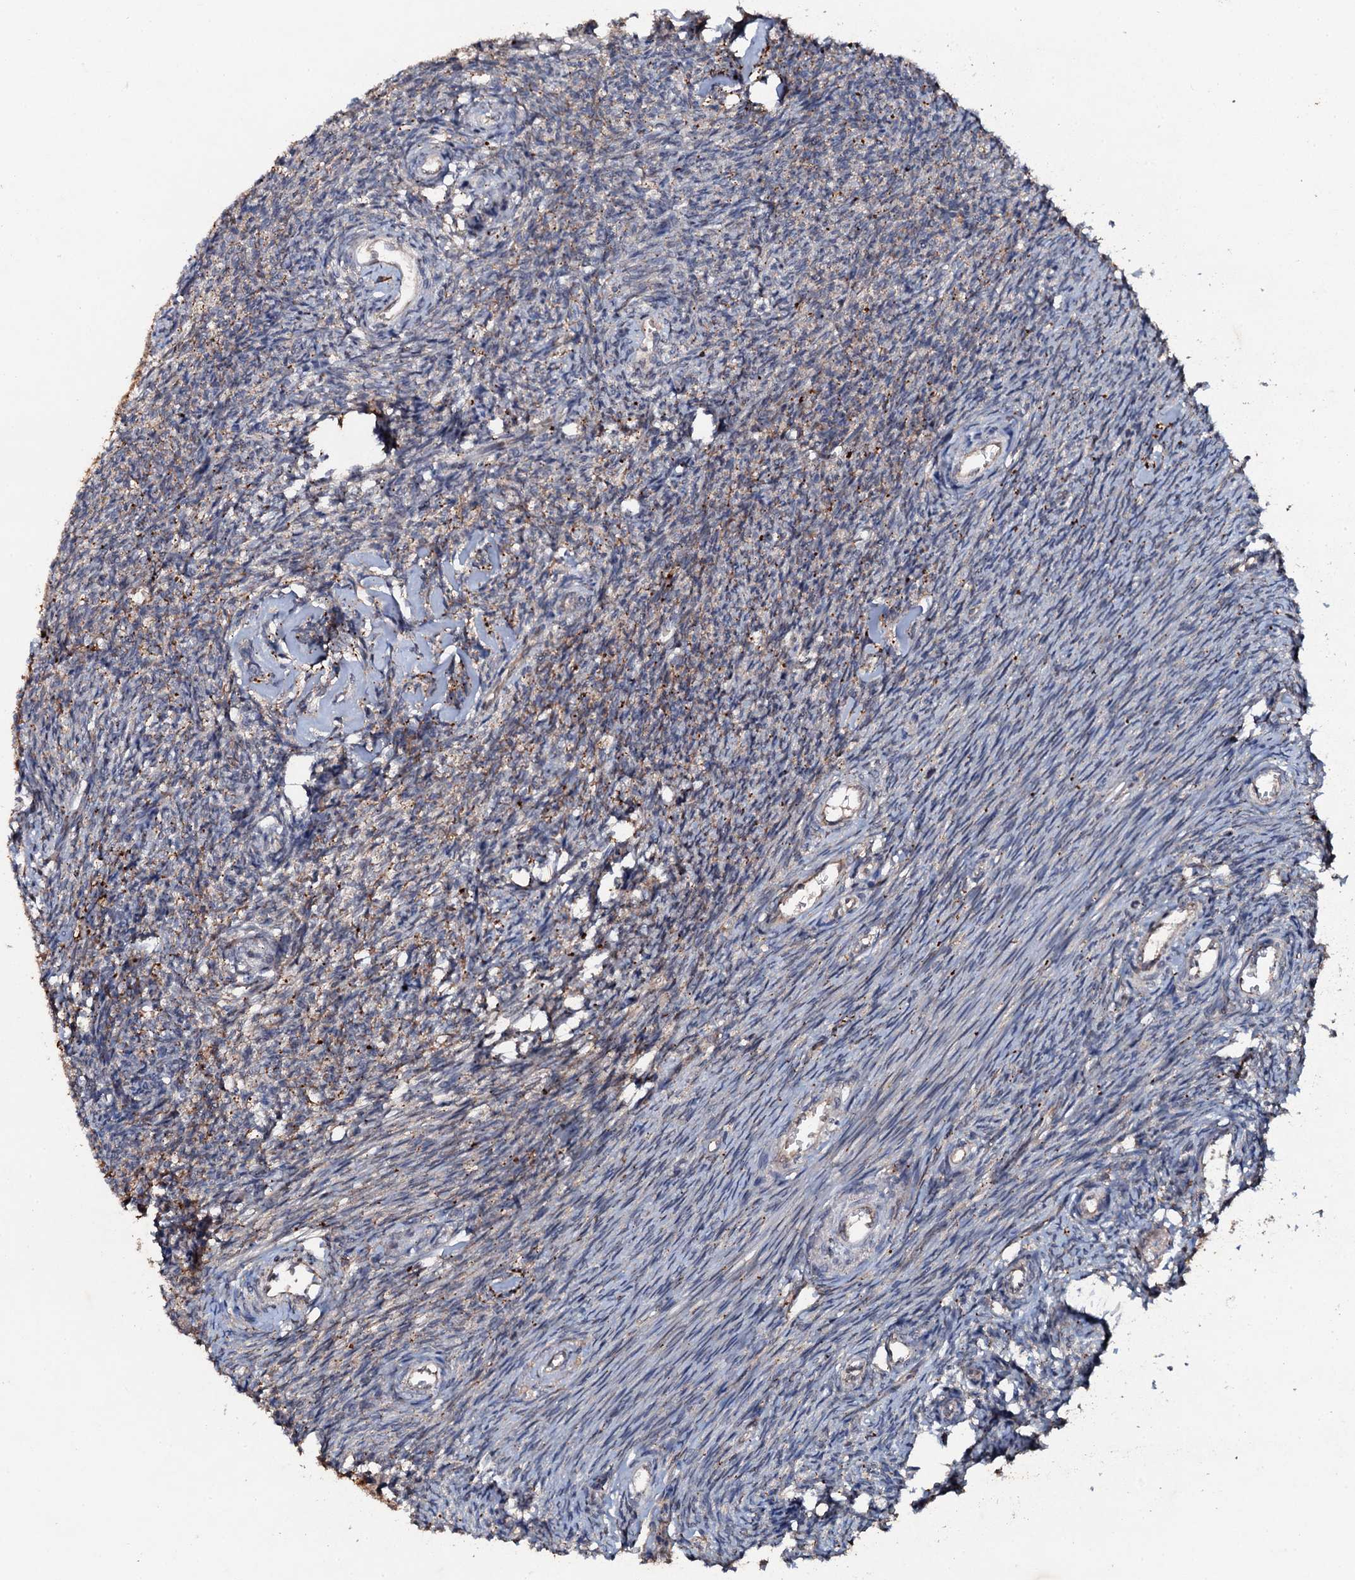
{"staining": {"intensity": "negative", "quantity": "none", "location": "none"}, "tissue": "ovary", "cell_type": "Ovarian stroma cells", "image_type": "normal", "snomed": [{"axis": "morphology", "description": "Normal tissue, NOS"}, {"axis": "topography", "description": "Ovary"}], "caption": "Ovarian stroma cells show no significant expression in benign ovary. (Brightfield microscopy of DAB (3,3'-diaminobenzidine) IHC at high magnification).", "gene": "ADAMTS10", "patient": {"sex": "female", "age": 44}}